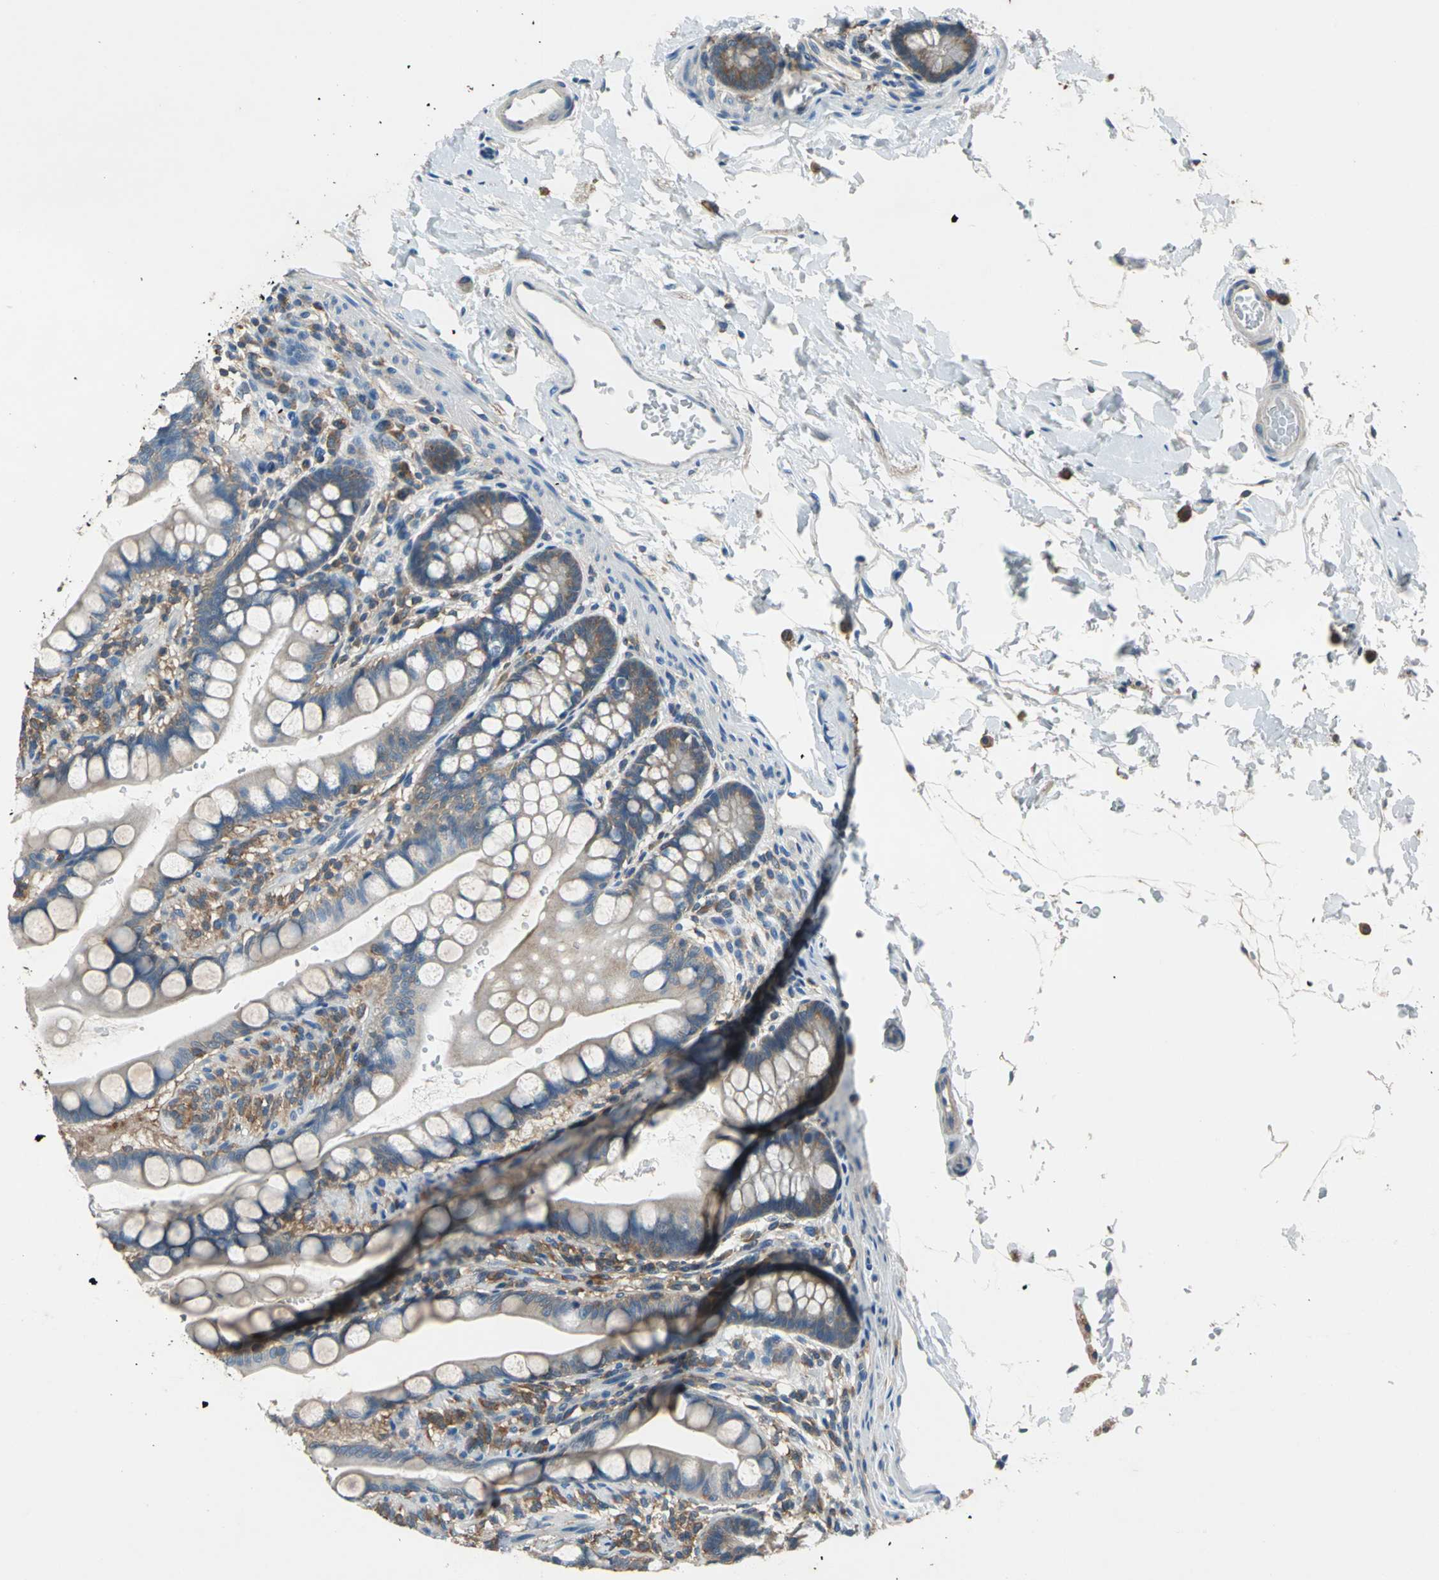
{"staining": {"intensity": "weak", "quantity": ">75%", "location": "cytoplasmic/membranous"}, "tissue": "small intestine", "cell_type": "Glandular cells", "image_type": "normal", "snomed": [{"axis": "morphology", "description": "Normal tissue, NOS"}, {"axis": "topography", "description": "Small intestine"}], "caption": "Immunohistochemistry (IHC) of unremarkable human small intestine exhibits low levels of weak cytoplasmic/membranous positivity in about >75% of glandular cells.", "gene": "PRKCA", "patient": {"sex": "female", "age": 58}}